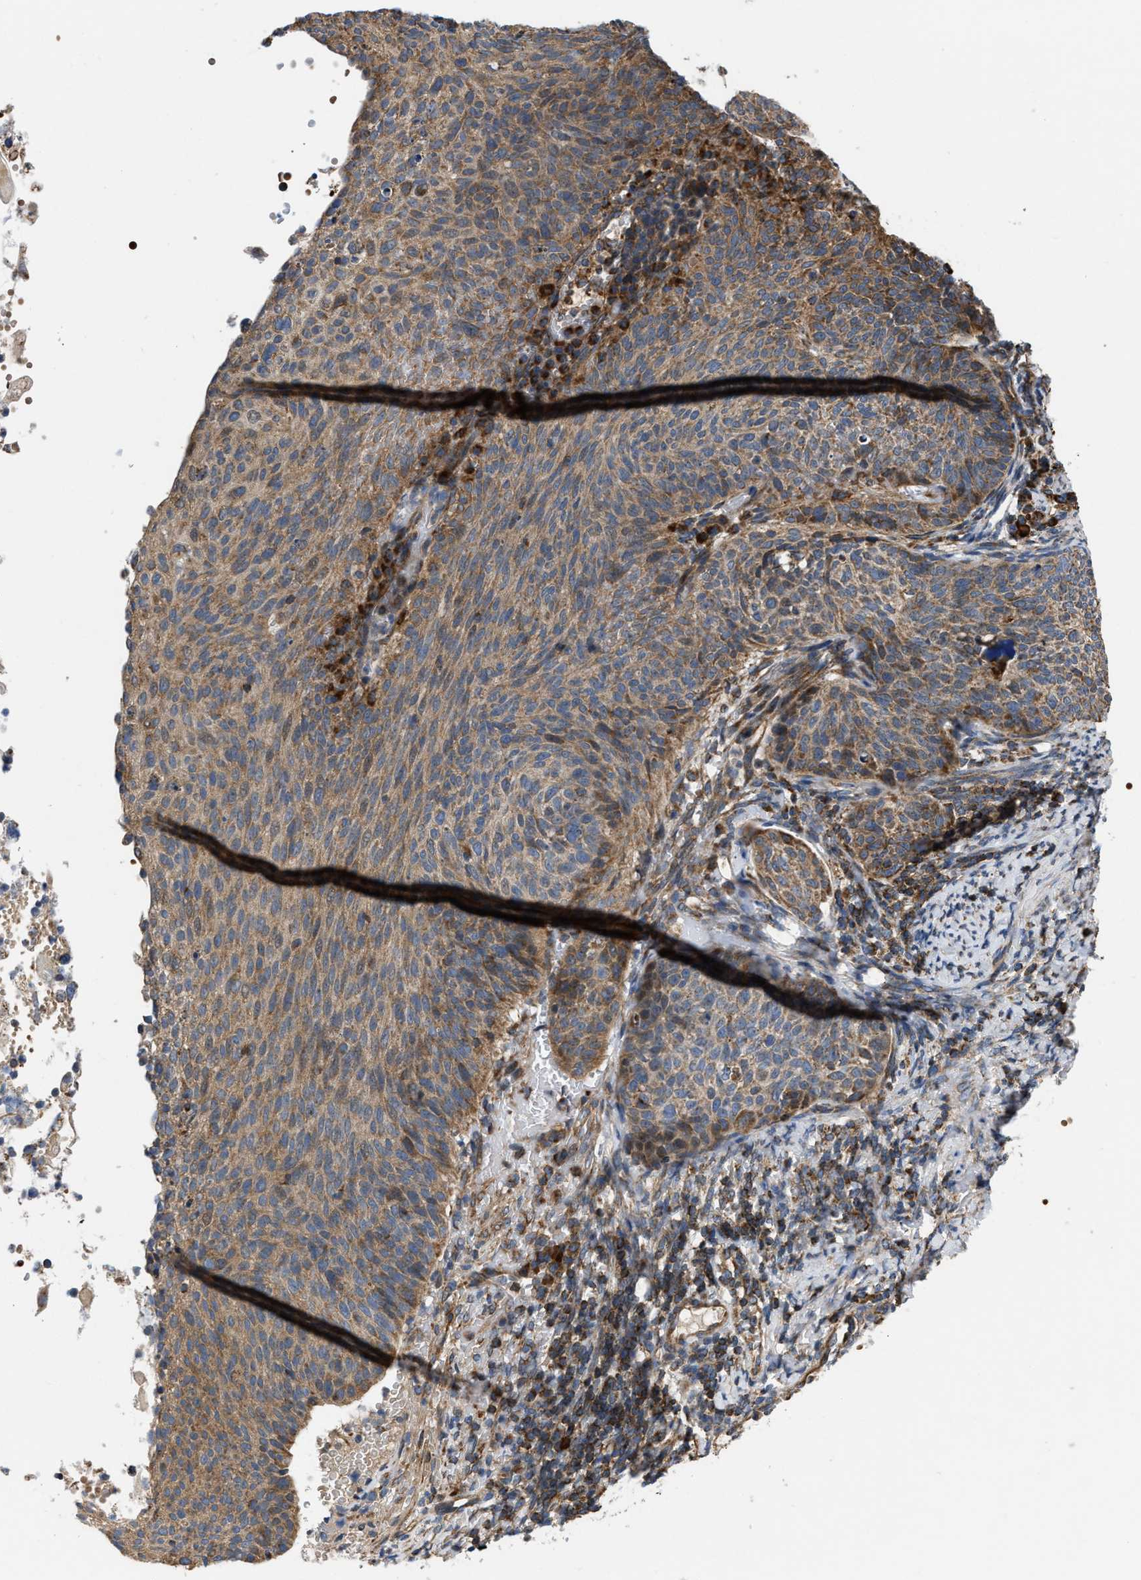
{"staining": {"intensity": "moderate", "quantity": ">75%", "location": "cytoplasmic/membranous"}, "tissue": "cervical cancer", "cell_type": "Tumor cells", "image_type": "cancer", "snomed": [{"axis": "morphology", "description": "Squamous cell carcinoma, NOS"}, {"axis": "topography", "description": "Cervix"}], "caption": "This micrograph displays squamous cell carcinoma (cervical) stained with IHC to label a protein in brown. The cytoplasmic/membranous of tumor cells show moderate positivity for the protein. Nuclei are counter-stained blue.", "gene": "OPTN", "patient": {"sex": "female", "age": 70}}